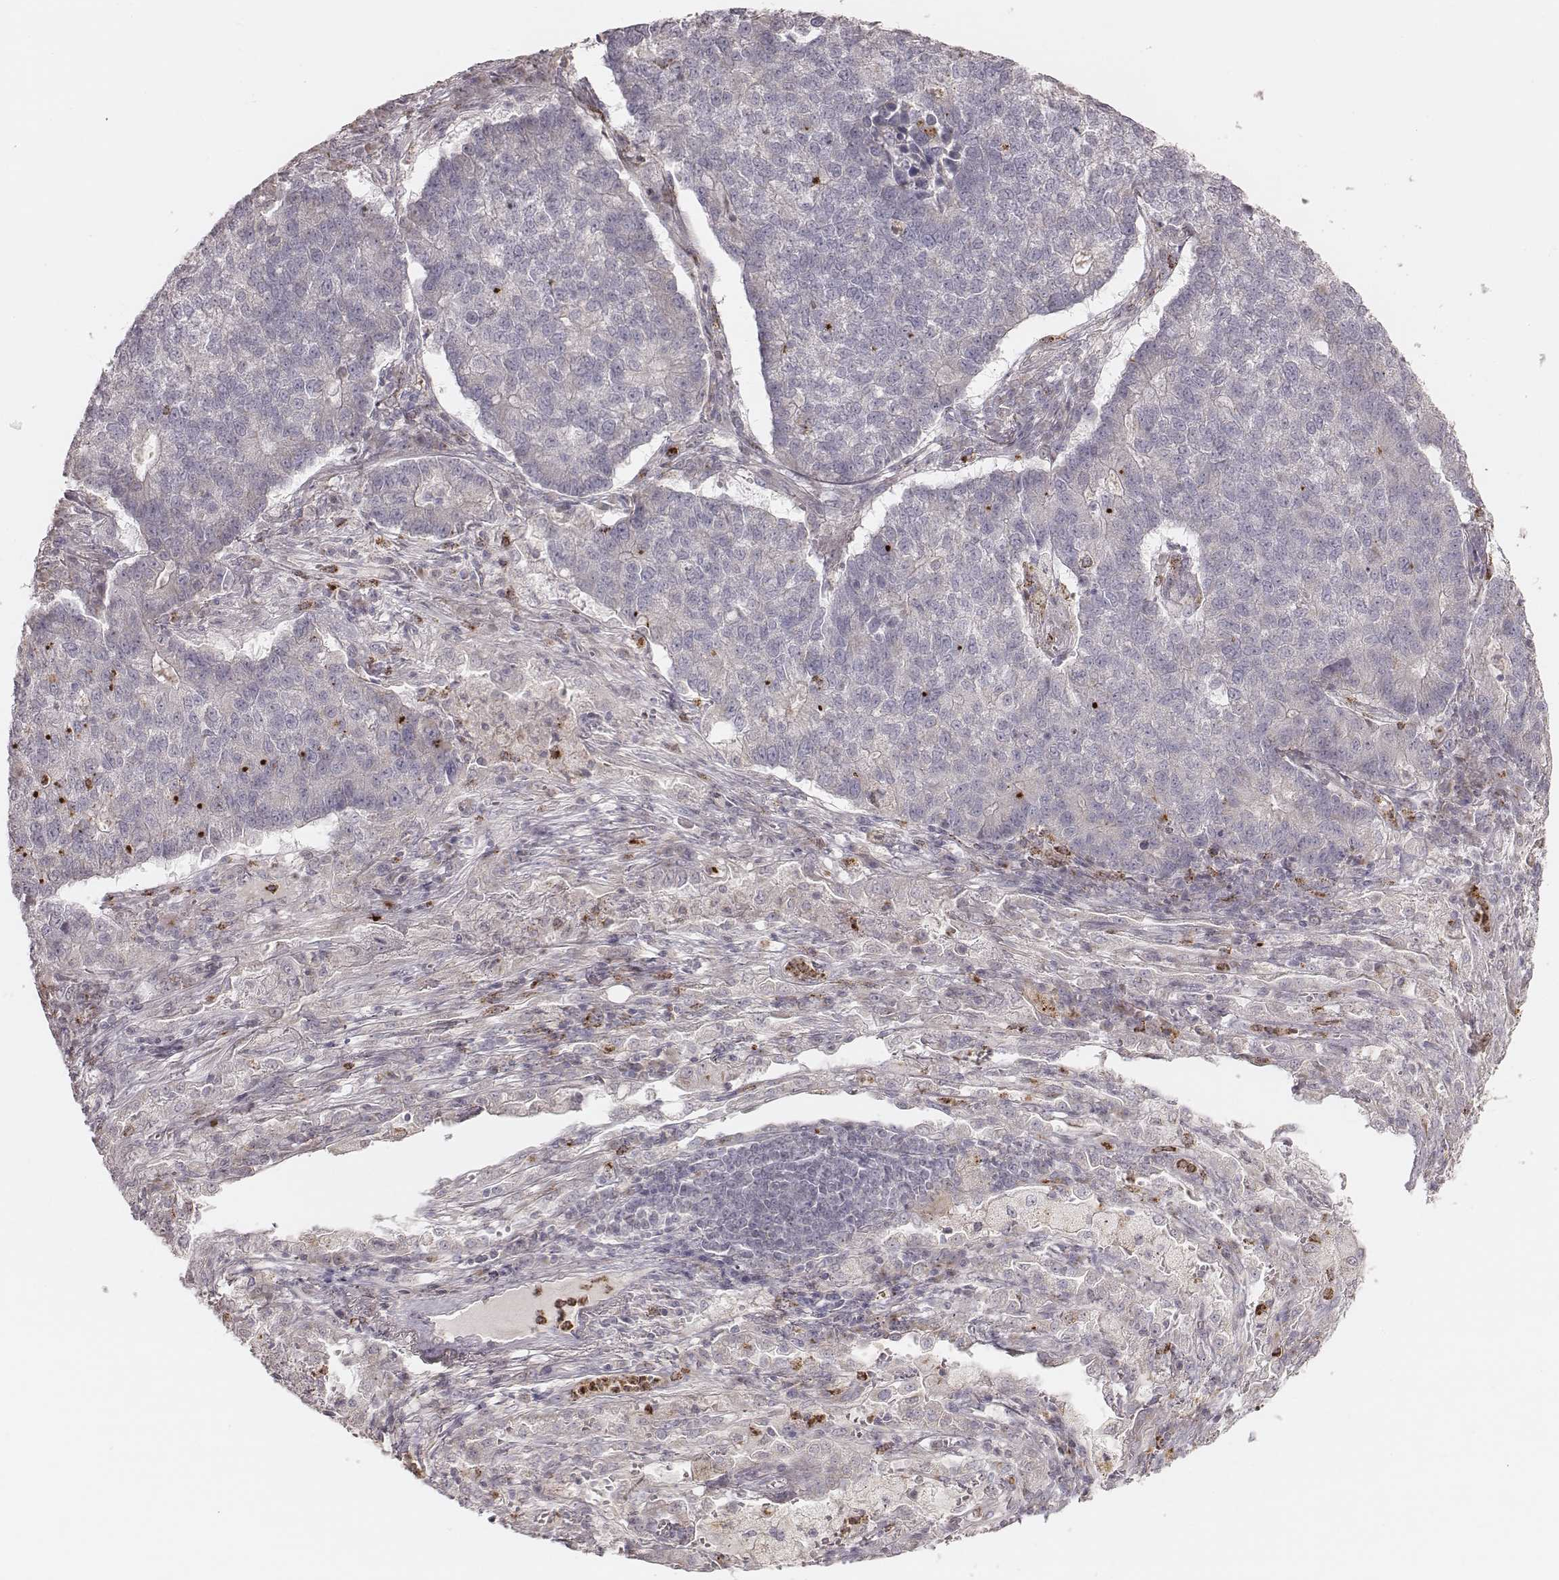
{"staining": {"intensity": "negative", "quantity": "none", "location": "none"}, "tissue": "lung cancer", "cell_type": "Tumor cells", "image_type": "cancer", "snomed": [{"axis": "morphology", "description": "Adenocarcinoma, NOS"}, {"axis": "topography", "description": "Lung"}], "caption": "Protein analysis of lung cancer (adenocarcinoma) reveals no significant positivity in tumor cells.", "gene": "ABCA7", "patient": {"sex": "male", "age": 57}}